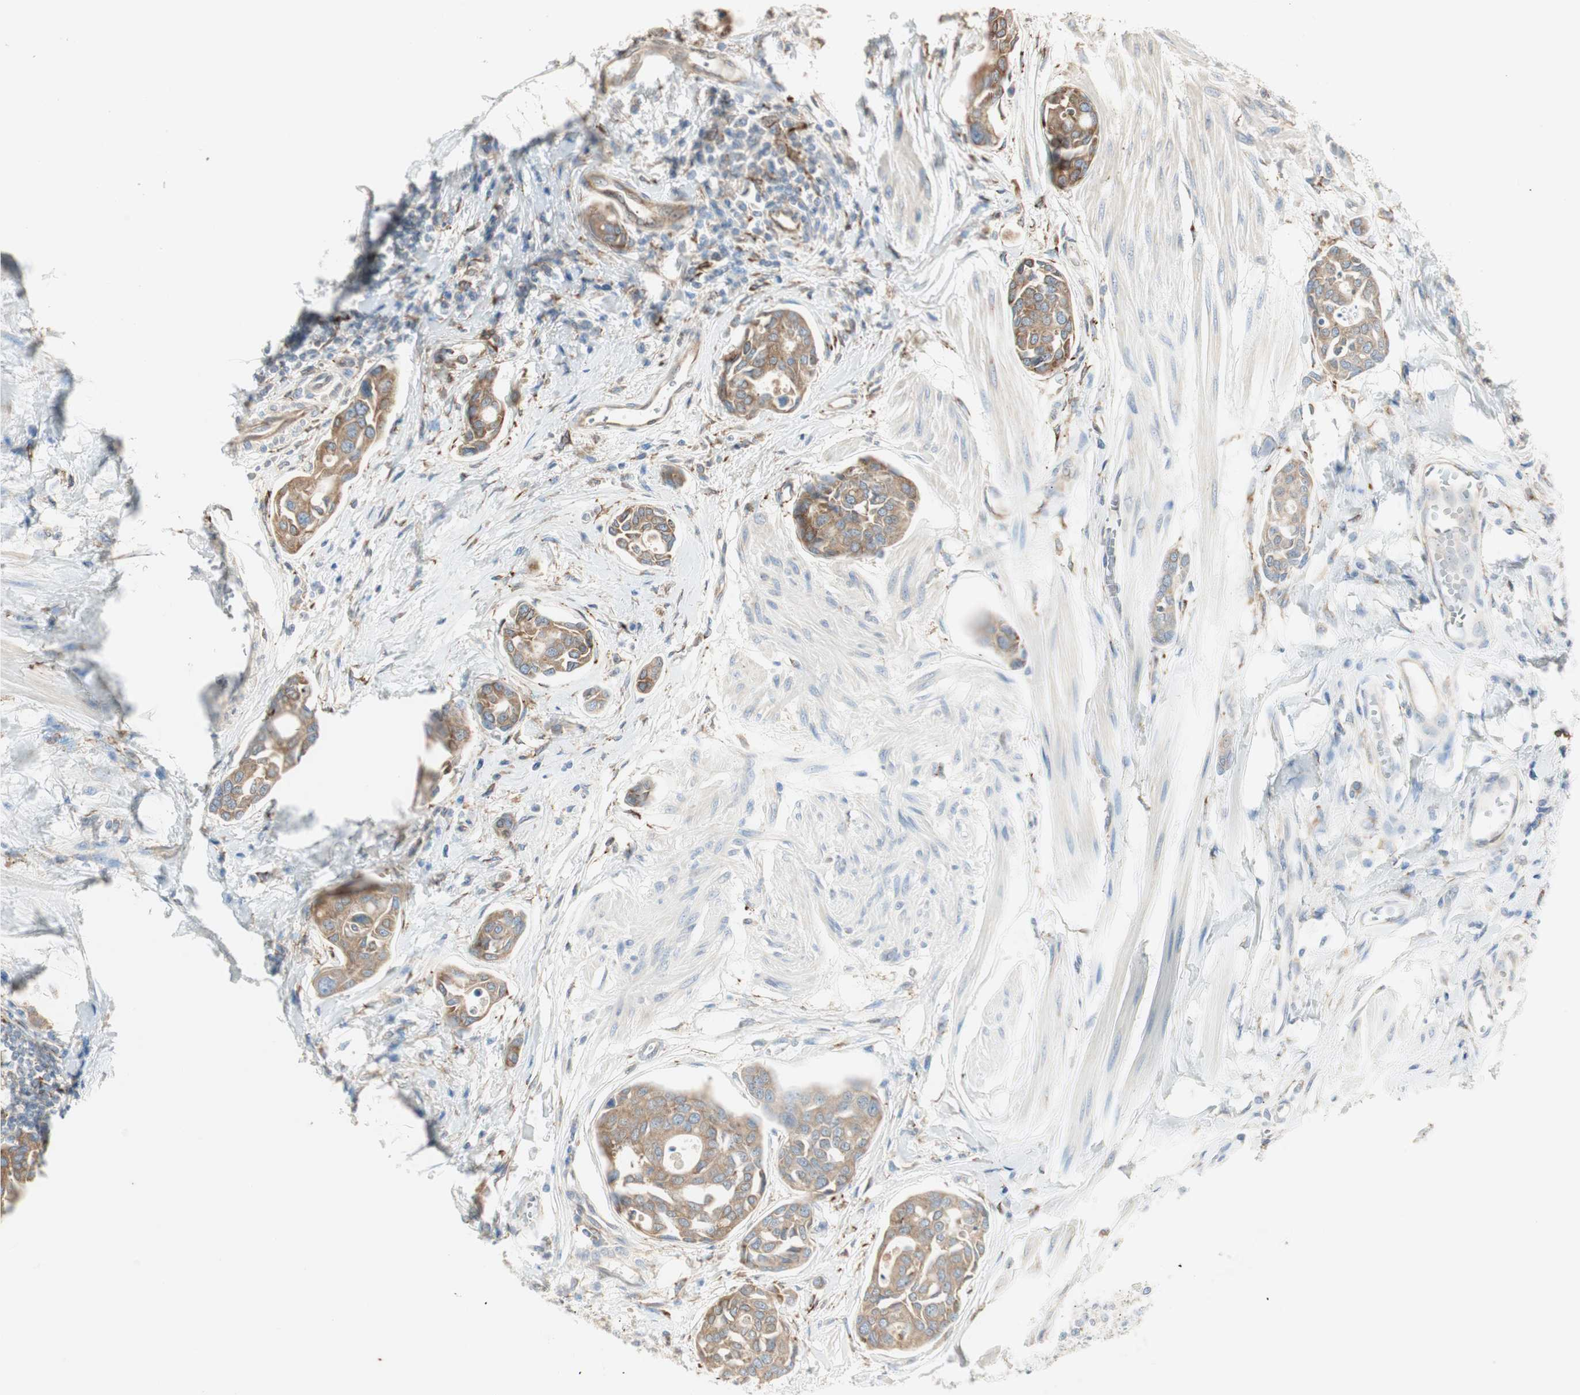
{"staining": {"intensity": "moderate", "quantity": ">75%", "location": "cytoplasmic/membranous"}, "tissue": "urothelial cancer", "cell_type": "Tumor cells", "image_type": "cancer", "snomed": [{"axis": "morphology", "description": "Urothelial carcinoma, High grade"}, {"axis": "topography", "description": "Urinary bladder"}], "caption": "The image exhibits a brown stain indicating the presence of a protein in the cytoplasmic/membranous of tumor cells in urothelial carcinoma (high-grade). (brown staining indicates protein expression, while blue staining denotes nuclei).", "gene": "H6PD", "patient": {"sex": "male", "age": 78}}